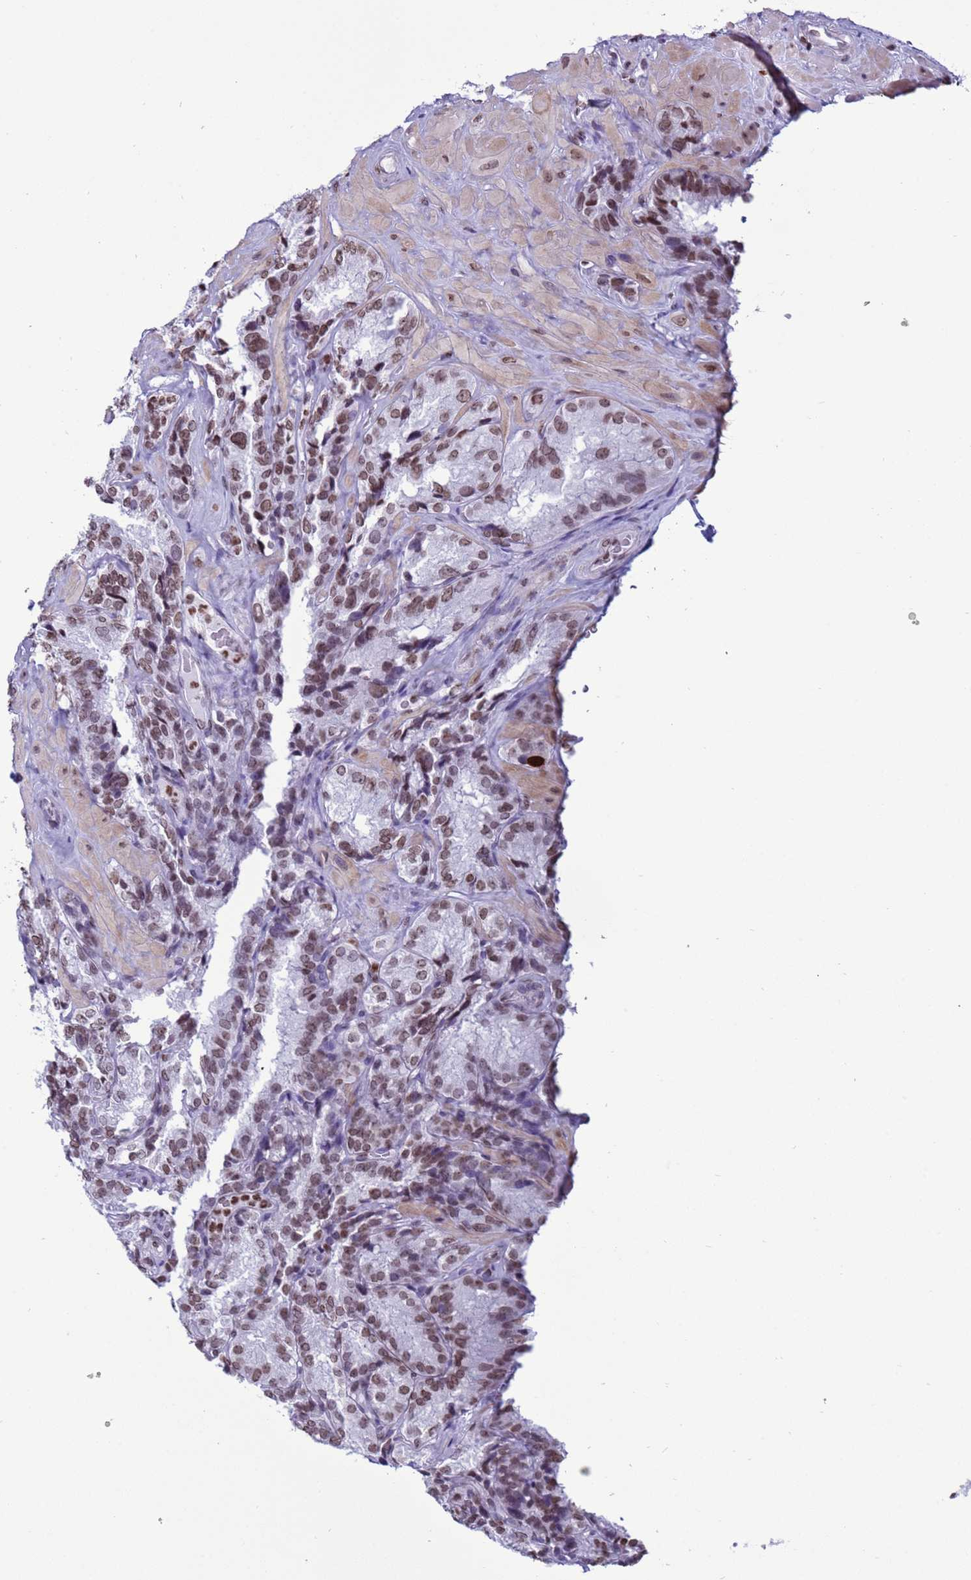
{"staining": {"intensity": "moderate", "quantity": ">75%", "location": "nuclear"}, "tissue": "seminal vesicle", "cell_type": "Glandular cells", "image_type": "normal", "snomed": [{"axis": "morphology", "description": "Normal tissue, NOS"}, {"axis": "topography", "description": "Seminal veicle"}], "caption": "The micrograph demonstrates a brown stain indicating the presence of a protein in the nuclear of glandular cells in seminal vesicle. (DAB IHC, brown staining for protein, blue staining for nuclei).", "gene": "H4C11", "patient": {"sex": "male", "age": 58}}